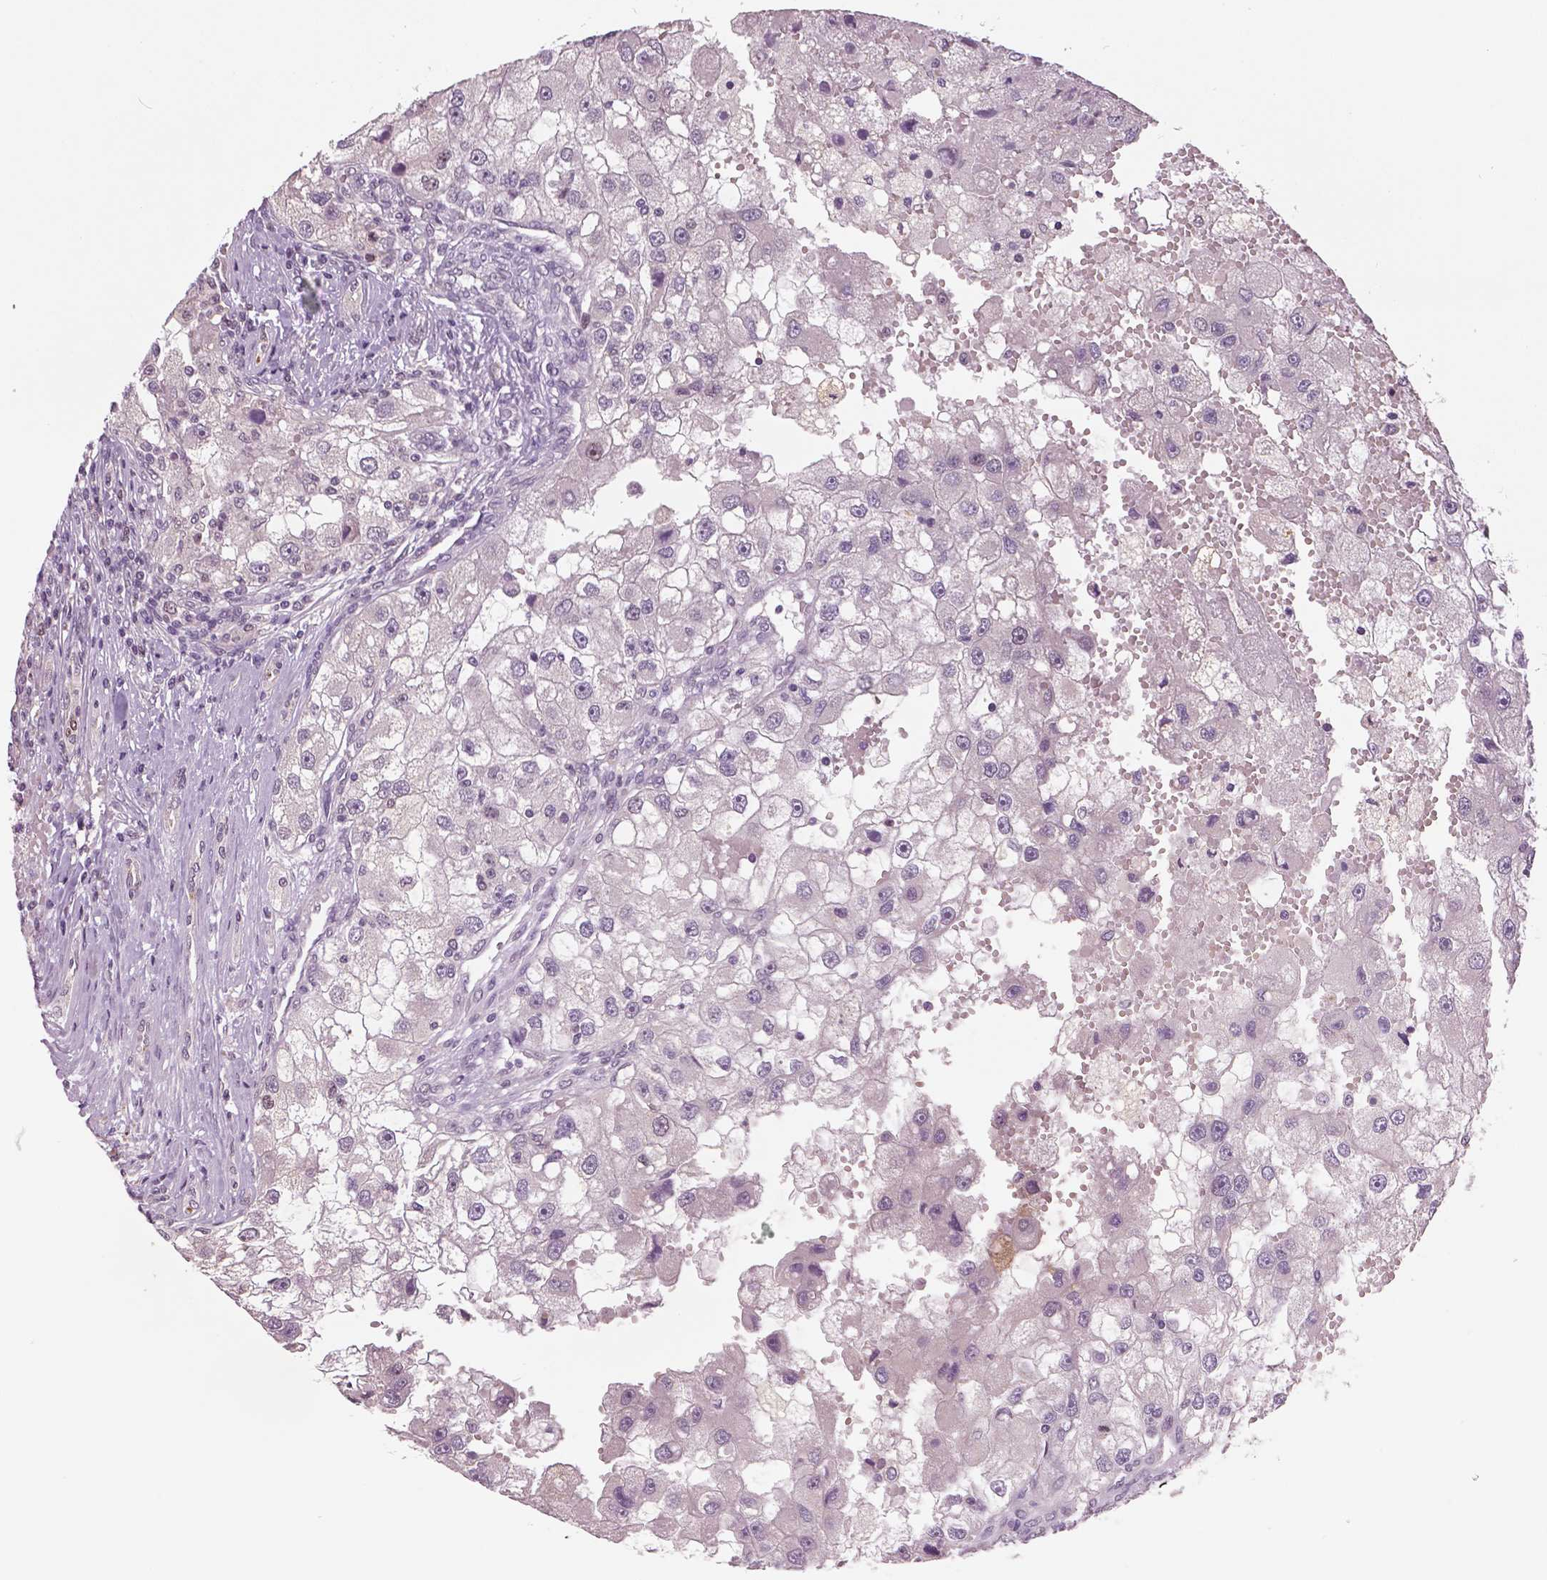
{"staining": {"intensity": "negative", "quantity": "none", "location": "none"}, "tissue": "renal cancer", "cell_type": "Tumor cells", "image_type": "cancer", "snomed": [{"axis": "morphology", "description": "Adenocarcinoma, NOS"}, {"axis": "topography", "description": "Kidney"}], "caption": "Human adenocarcinoma (renal) stained for a protein using IHC shows no expression in tumor cells.", "gene": "MKI67", "patient": {"sex": "male", "age": 63}}